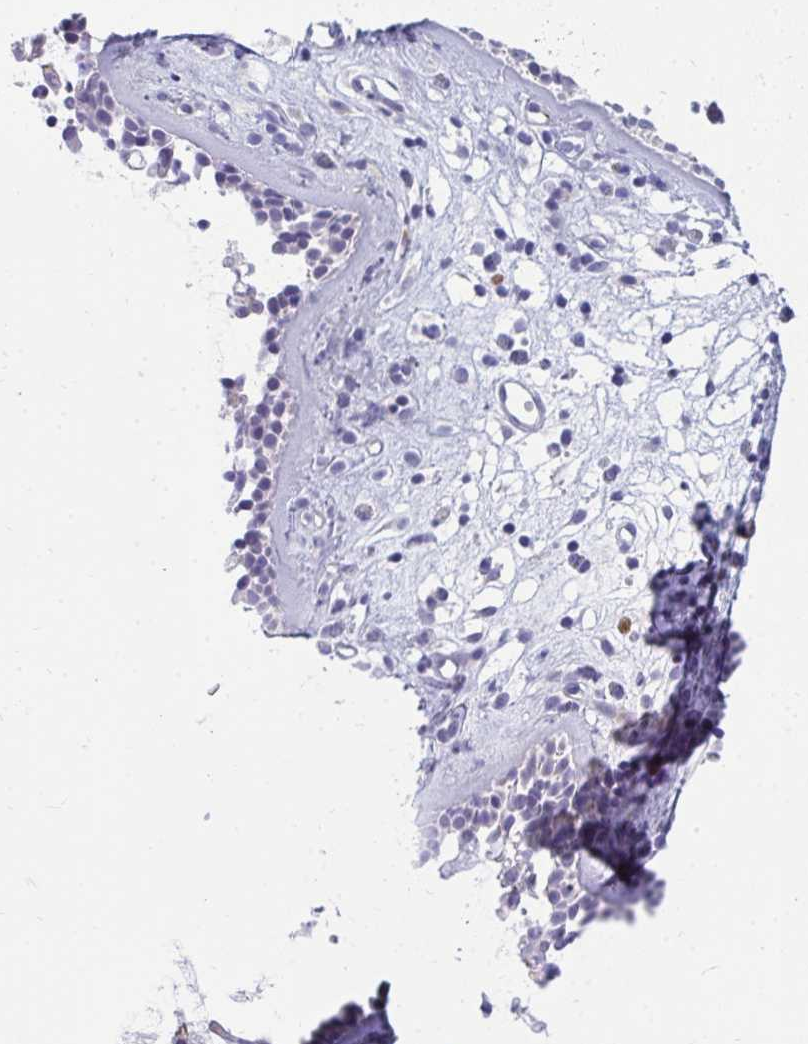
{"staining": {"intensity": "negative", "quantity": "none", "location": "none"}, "tissue": "nasopharynx", "cell_type": "Respiratory epithelial cells", "image_type": "normal", "snomed": [{"axis": "morphology", "description": "Normal tissue, NOS"}, {"axis": "topography", "description": "Nasopharynx"}], "caption": "Immunohistochemical staining of normal human nasopharynx demonstrates no significant expression in respiratory epithelial cells. Brightfield microscopy of IHC stained with DAB (3,3'-diaminobenzidine) (brown) and hematoxylin (blue), captured at high magnification.", "gene": "TSBP1", "patient": {"sex": "male", "age": 32}}